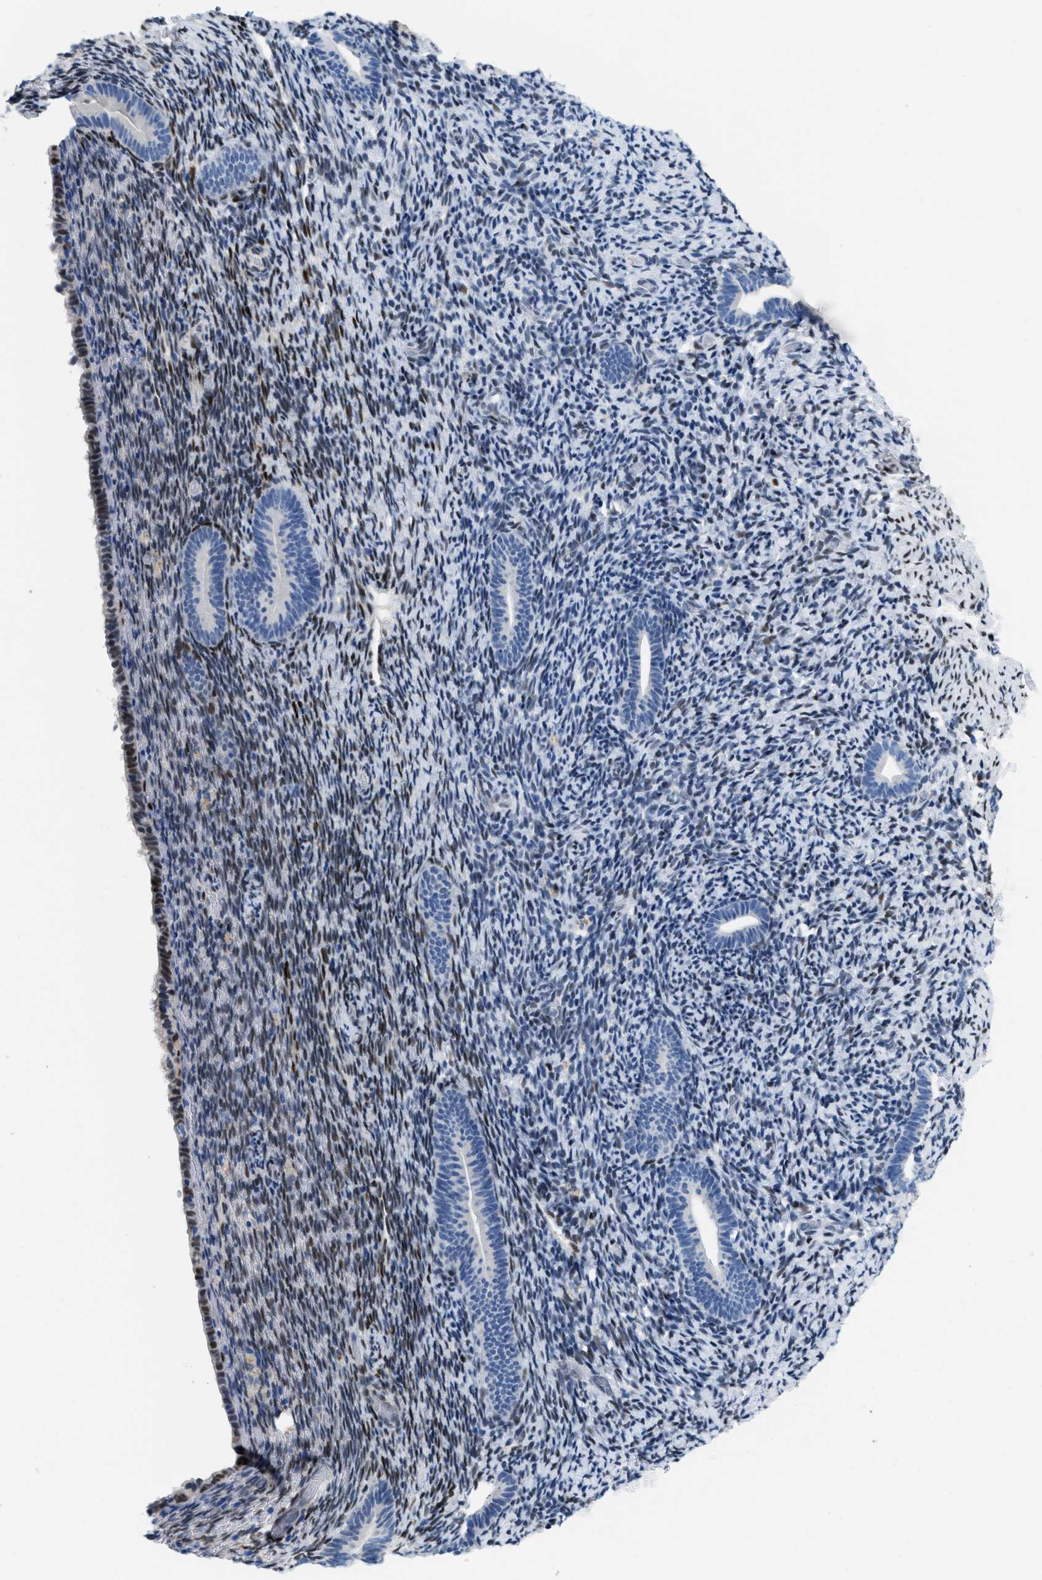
{"staining": {"intensity": "moderate", "quantity": "<25%", "location": "nuclear"}, "tissue": "endometrium", "cell_type": "Cells in endometrial stroma", "image_type": "normal", "snomed": [{"axis": "morphology", "description": "Normal tissue, NOS"}, {"axis": "topography", "description": "Endometrium"}], "caption": "Protein analysis of unremarkable endometrium reveals moderate nuclear positivity in approximately <25% of cells in endometrial stroma.", "gene": "NFIX", "patient": {"sex": "female", "age": 51}}